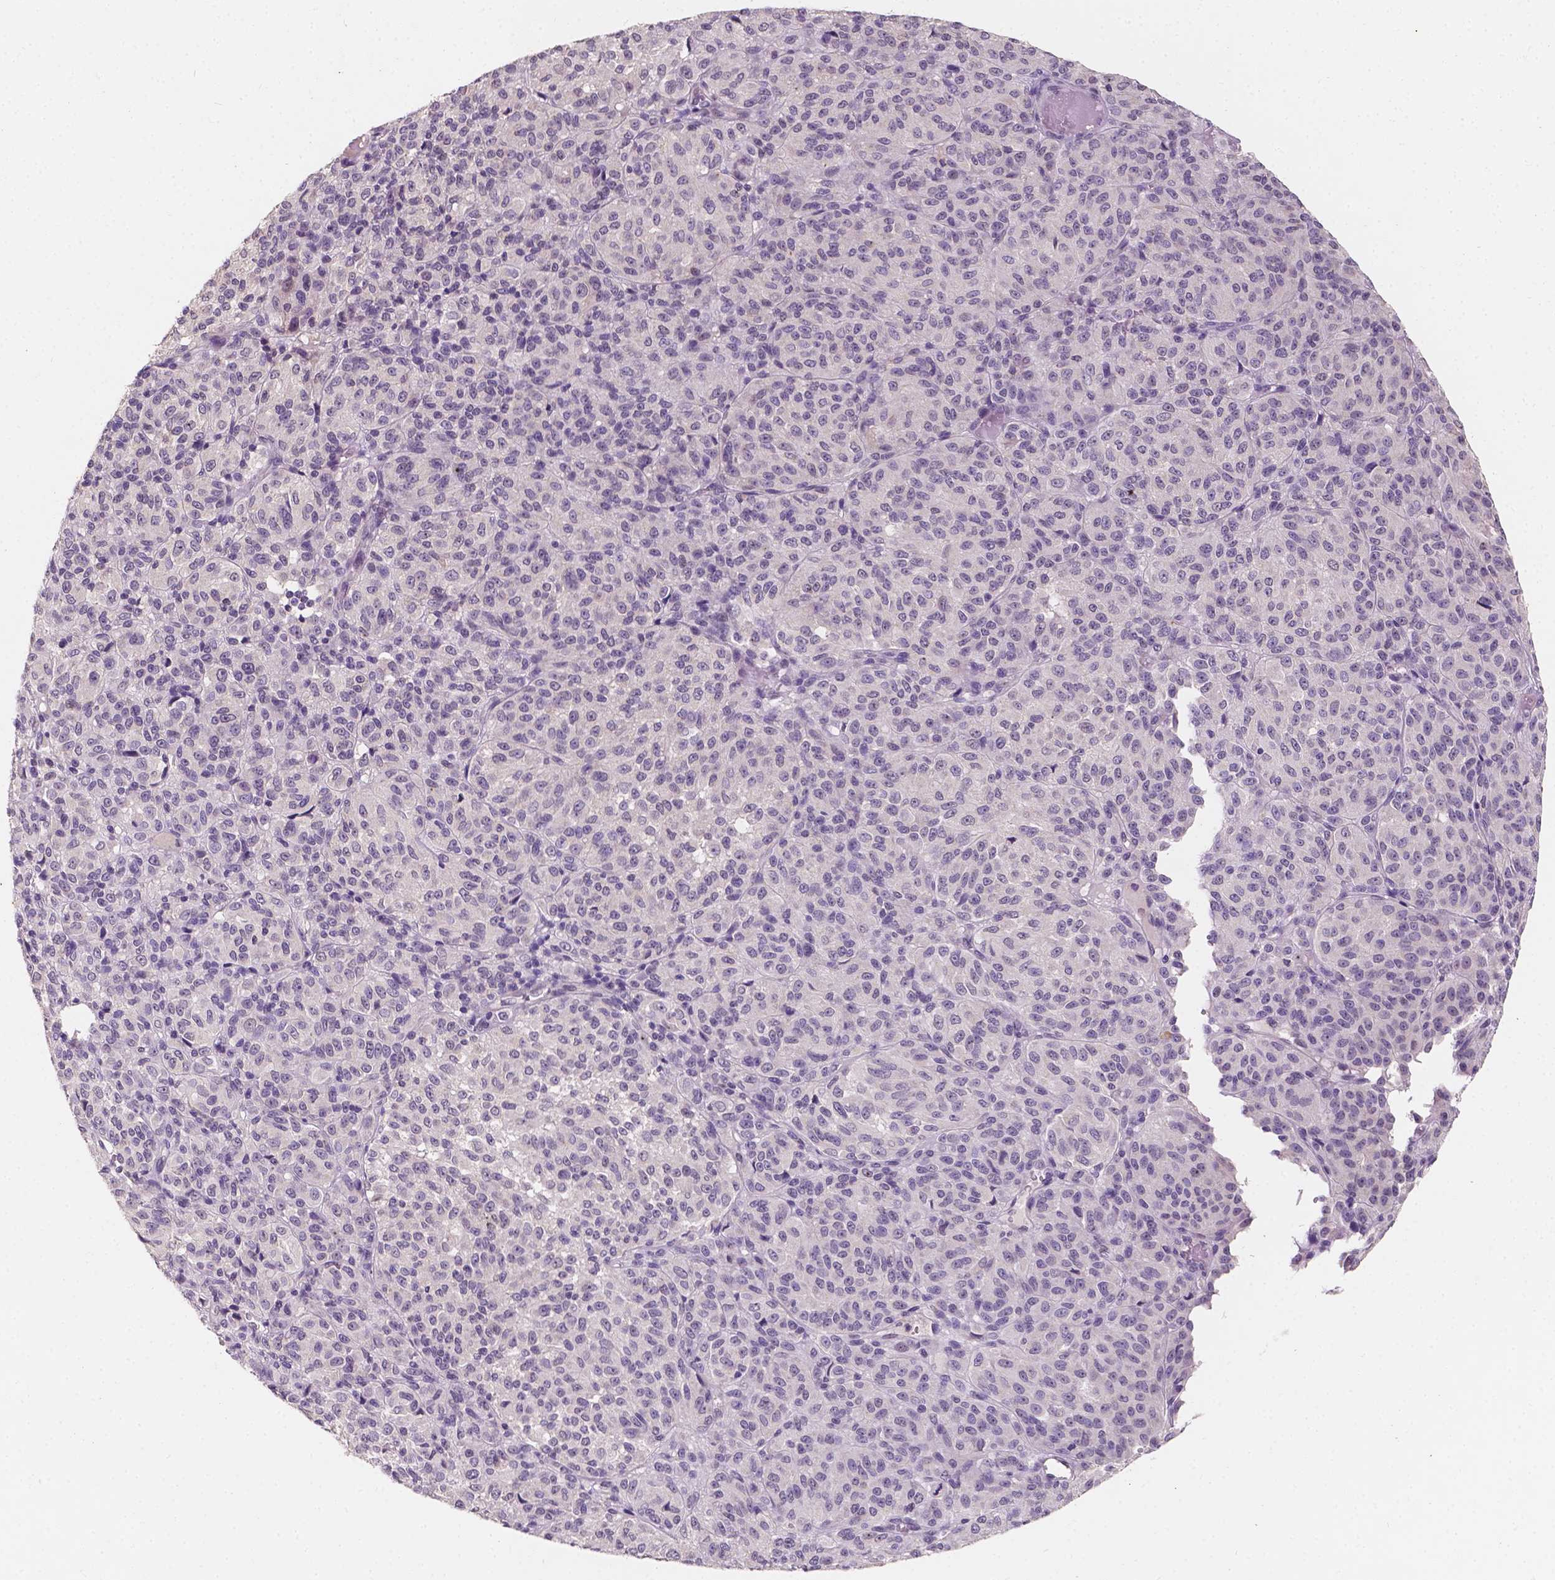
{"staining": {"intensity": "negative", "quantity": "none", "location": "none"}, "tissue": "melanoma", "cell_type": "Tumor cells", "image_type": "cancer", "snomed": [{"axis": "morphology", "description": "Malignant melanoma, Metastatic site"}, {"axis": "topography", "description": "Brain"}], "caption": "This image is of malignant melanoma (metastatic site) stained with IHC to label a protein in brown with the nuclei are counter-stained blue. There is no positivity in tumor cells.", "gene": "TAL1", "patient": {"sex": "female", "age": 56}}